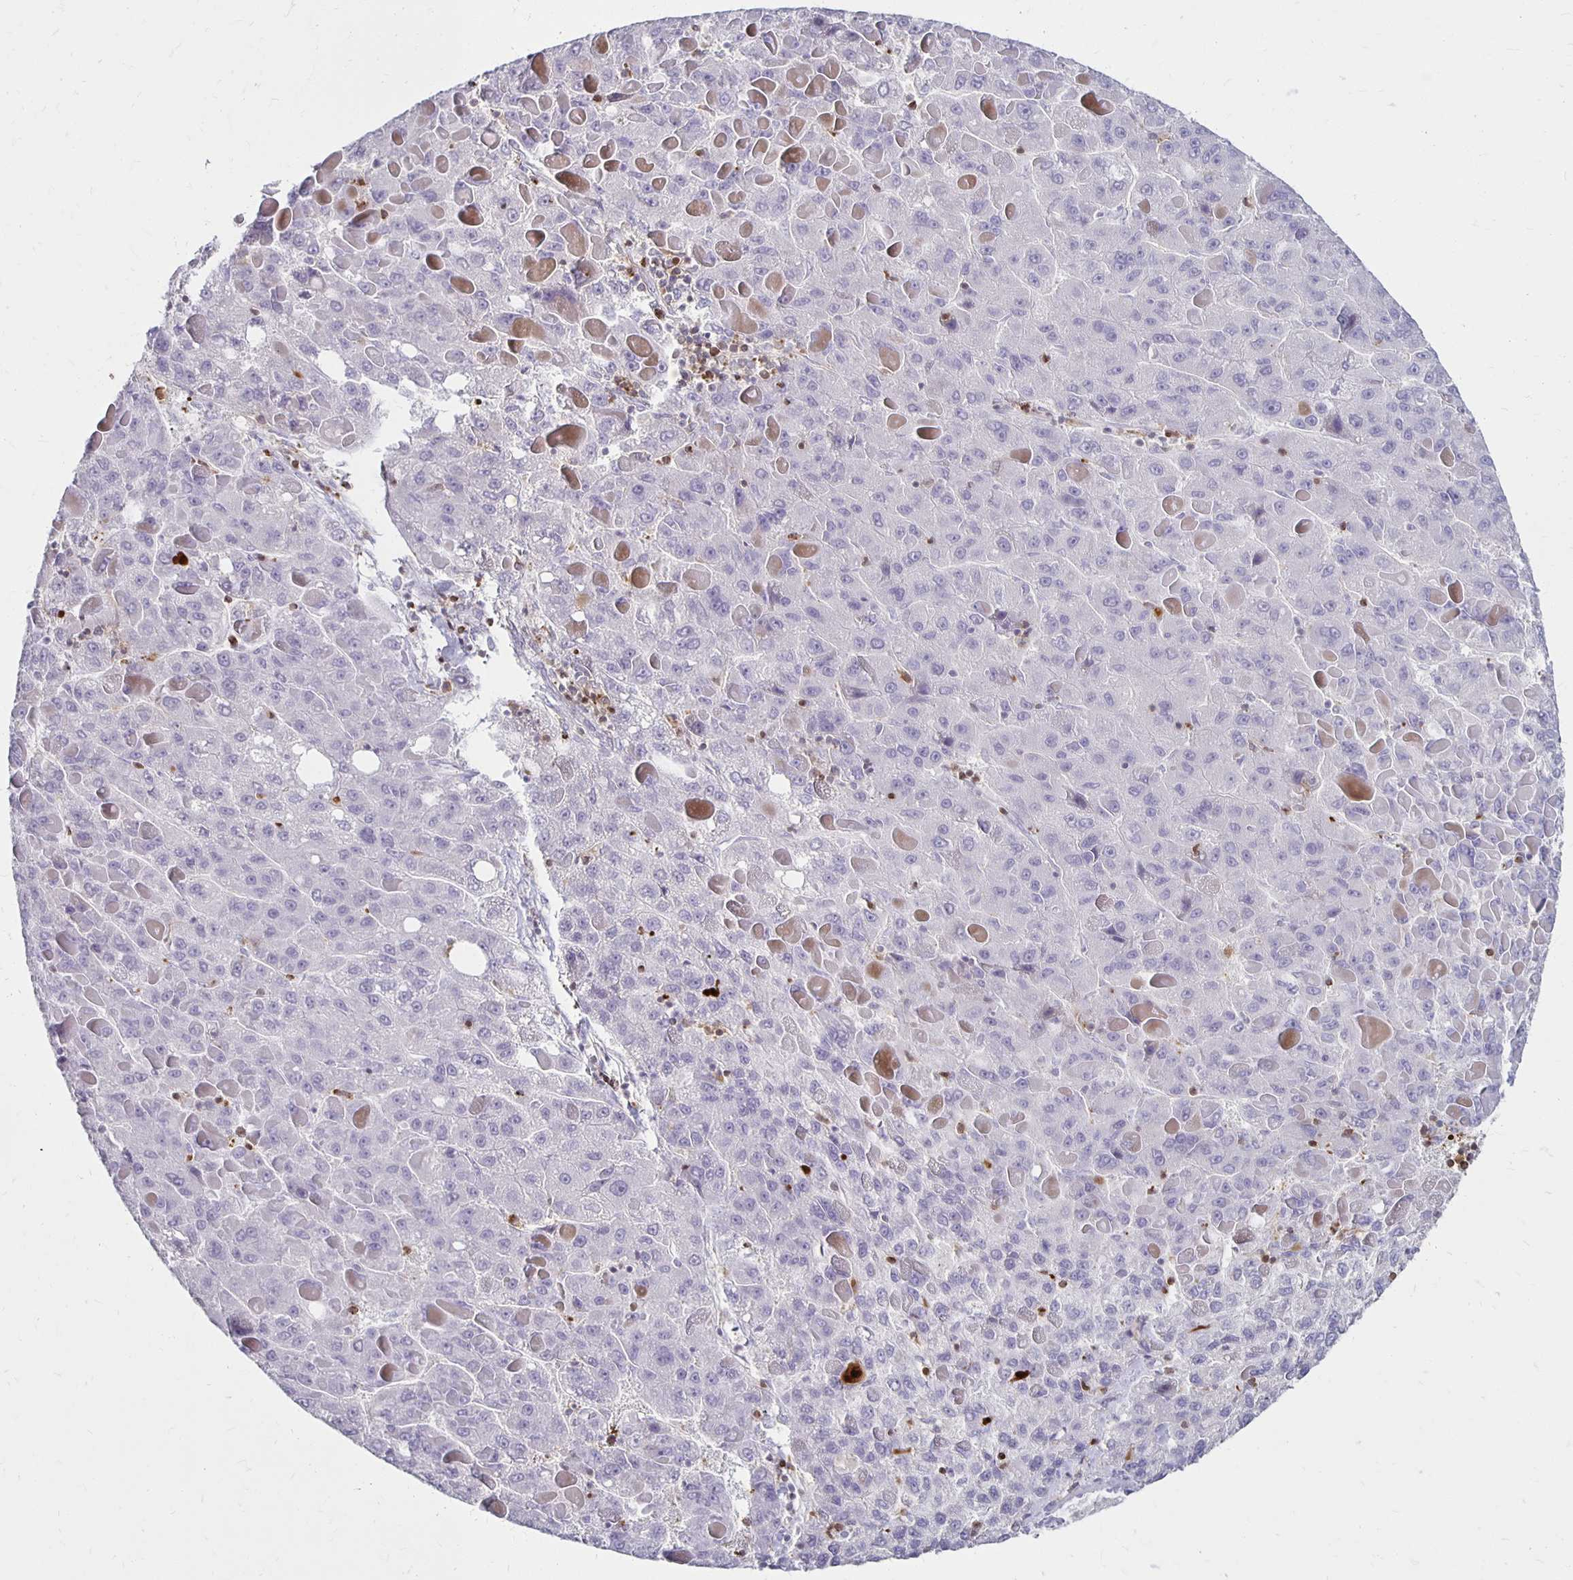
{"staining": {"intensity": "negative", "quantity": "none", "location": "none"}, "tissue": "liver cancer", "cell_type": "Tumor cells", "image_type": "cancer", "snomed": [{"axis": "morphology", "description": "Carcinoma, Hepatocellular, NOS"}, {"axis": "topography", "description": "Liver"}], "caption": "This micrograph is of liver cancer stained with immunohistochemistry (IHC) to label a protein in brown with the nuclei are counter-stained blue. There is no positivity in tumor cells.", "gene": "CCL21", "patient": {"sex": "female", "age": 82}}